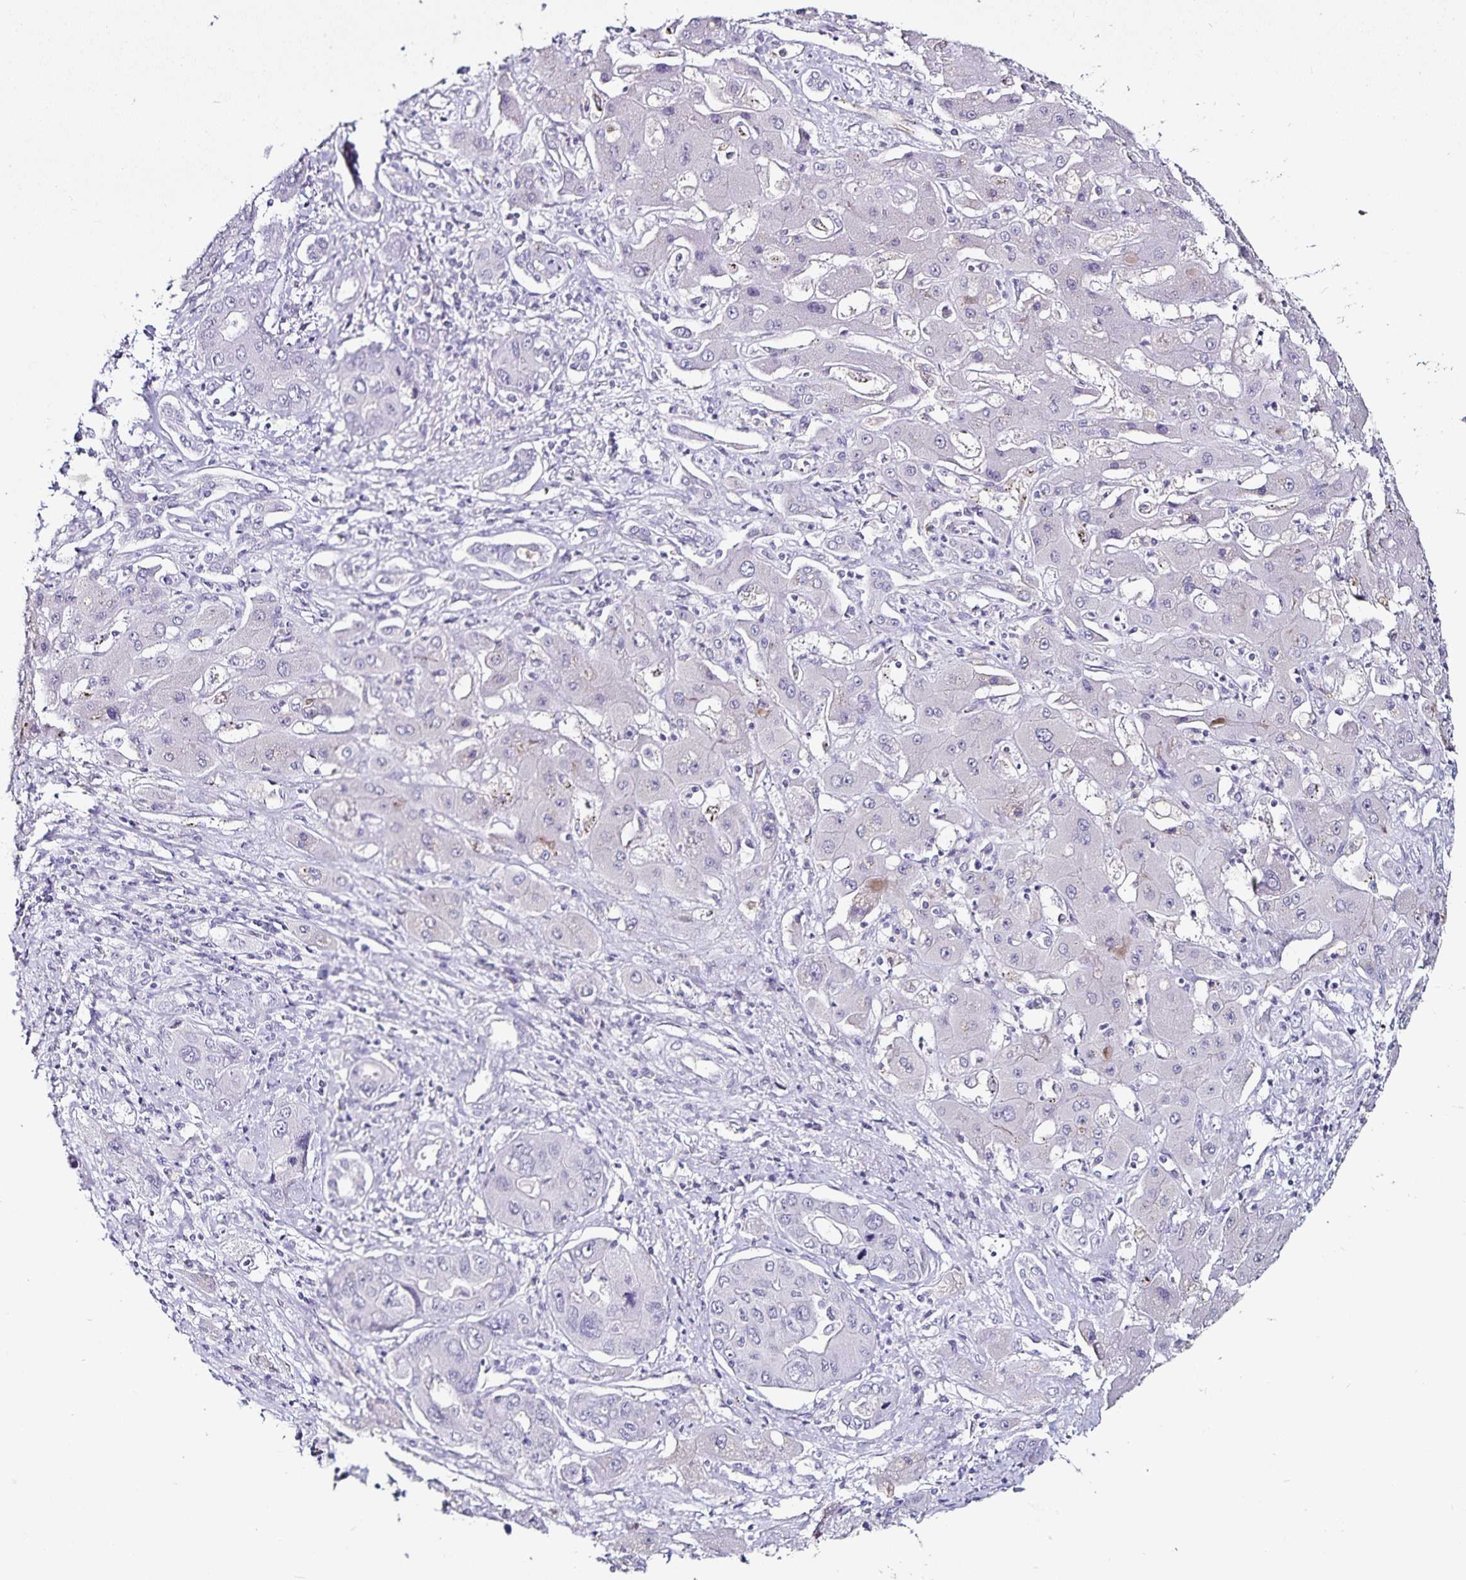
{"staining": {"intensity": "negative", "quantity": "none", "location": "none"}, "tissue": "liver cancer", "cell_type": "Tumor cells", "image_type": "cancer", "snomed": [{"axis": "morphology", "description": "Cholangiocarcinoma"}, {"axis": "topography", "description": "Liver"}], "caption": "The immunohistochemistry (IHC) micrograph has no significant expression in tumor cells of liver cancer tissue.", "gene": "TSPAN7", "patient": {"sex": "male", "age": 67}}